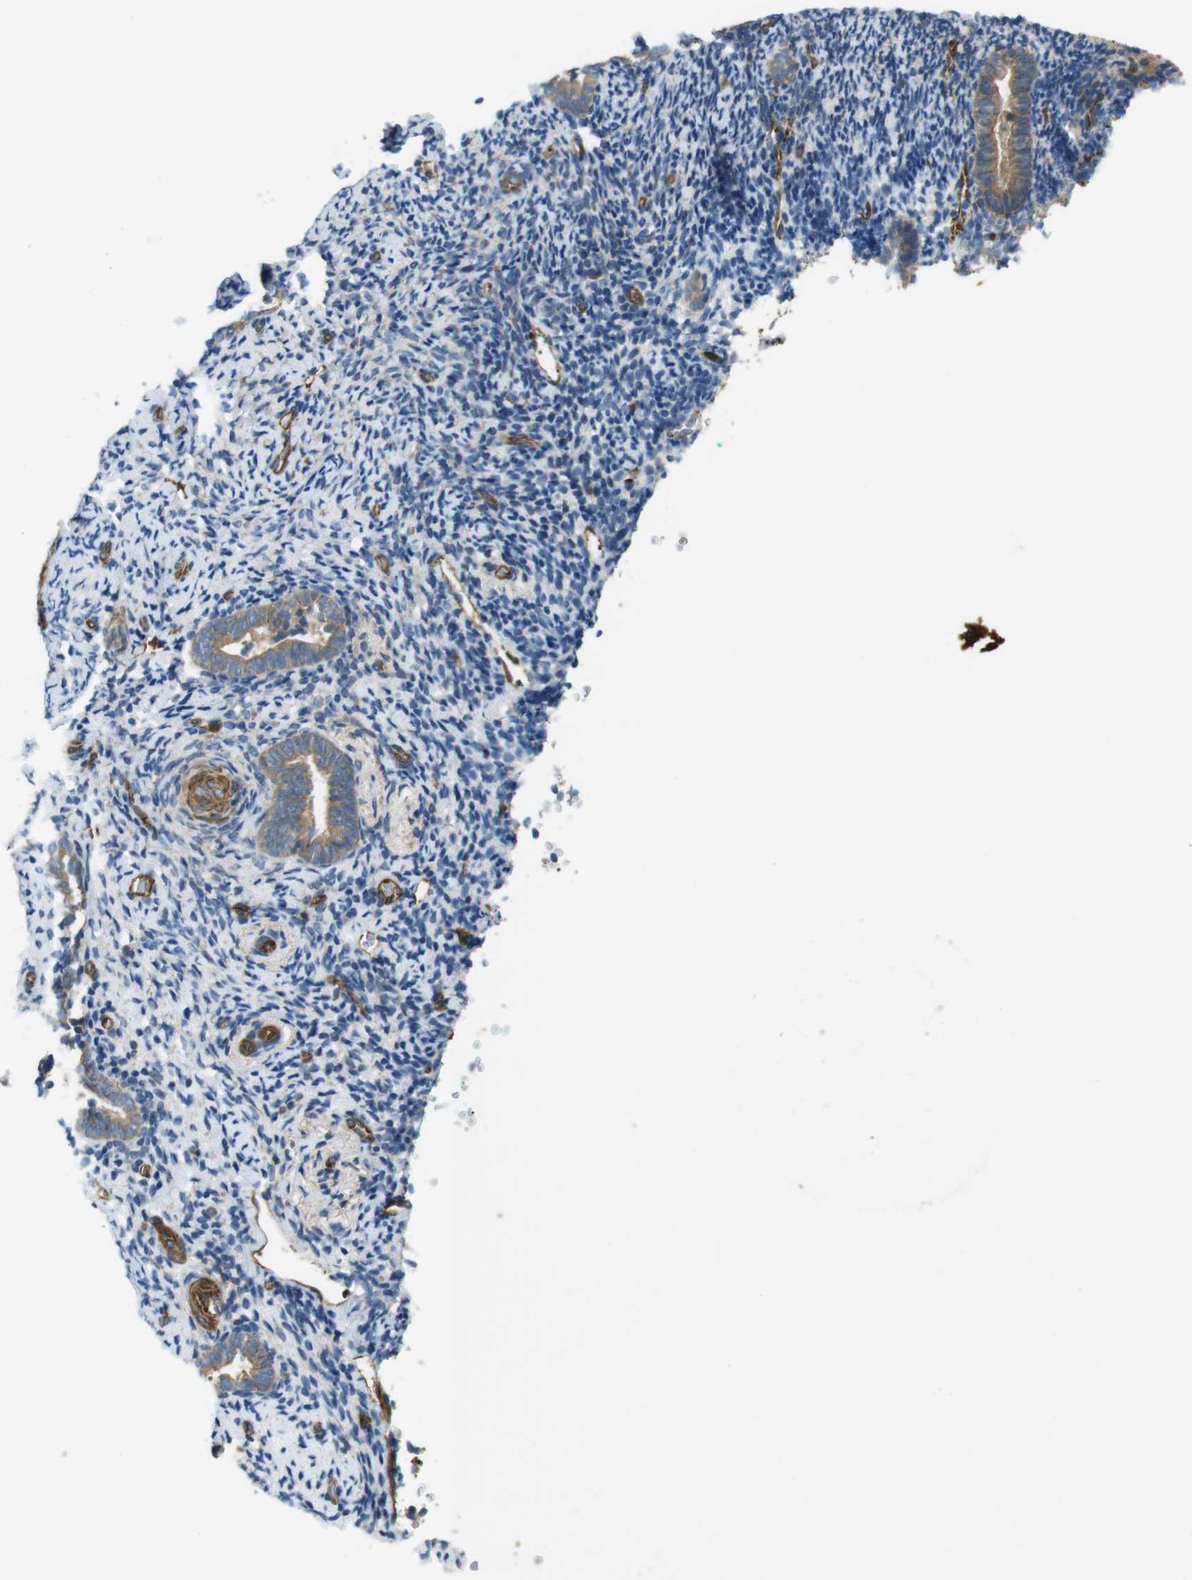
{"staining": {"intensity": "weak", "quantity": ">75%", "location": "cytoplasmic/membranous"}, "tissue": "endometrium", "cell_type": "Cells in endometrial stroma", "image_type": "normal", "snomed": [{"axis": "morphology", "description": "Normal tissue, NOS"}, {"axis": "topography", "description": "Endometrium"}], "caption": "Brown immunohistochemical staining in normal endometrium exhibits weak cytoplasmic/membranous expression in approximately >75% of cells in endometrial stroma. (DAB IHC with brightfield microscopy, high magnification).", "gene": "TSC1", "patient": {"sex": "female", "age": 51}}